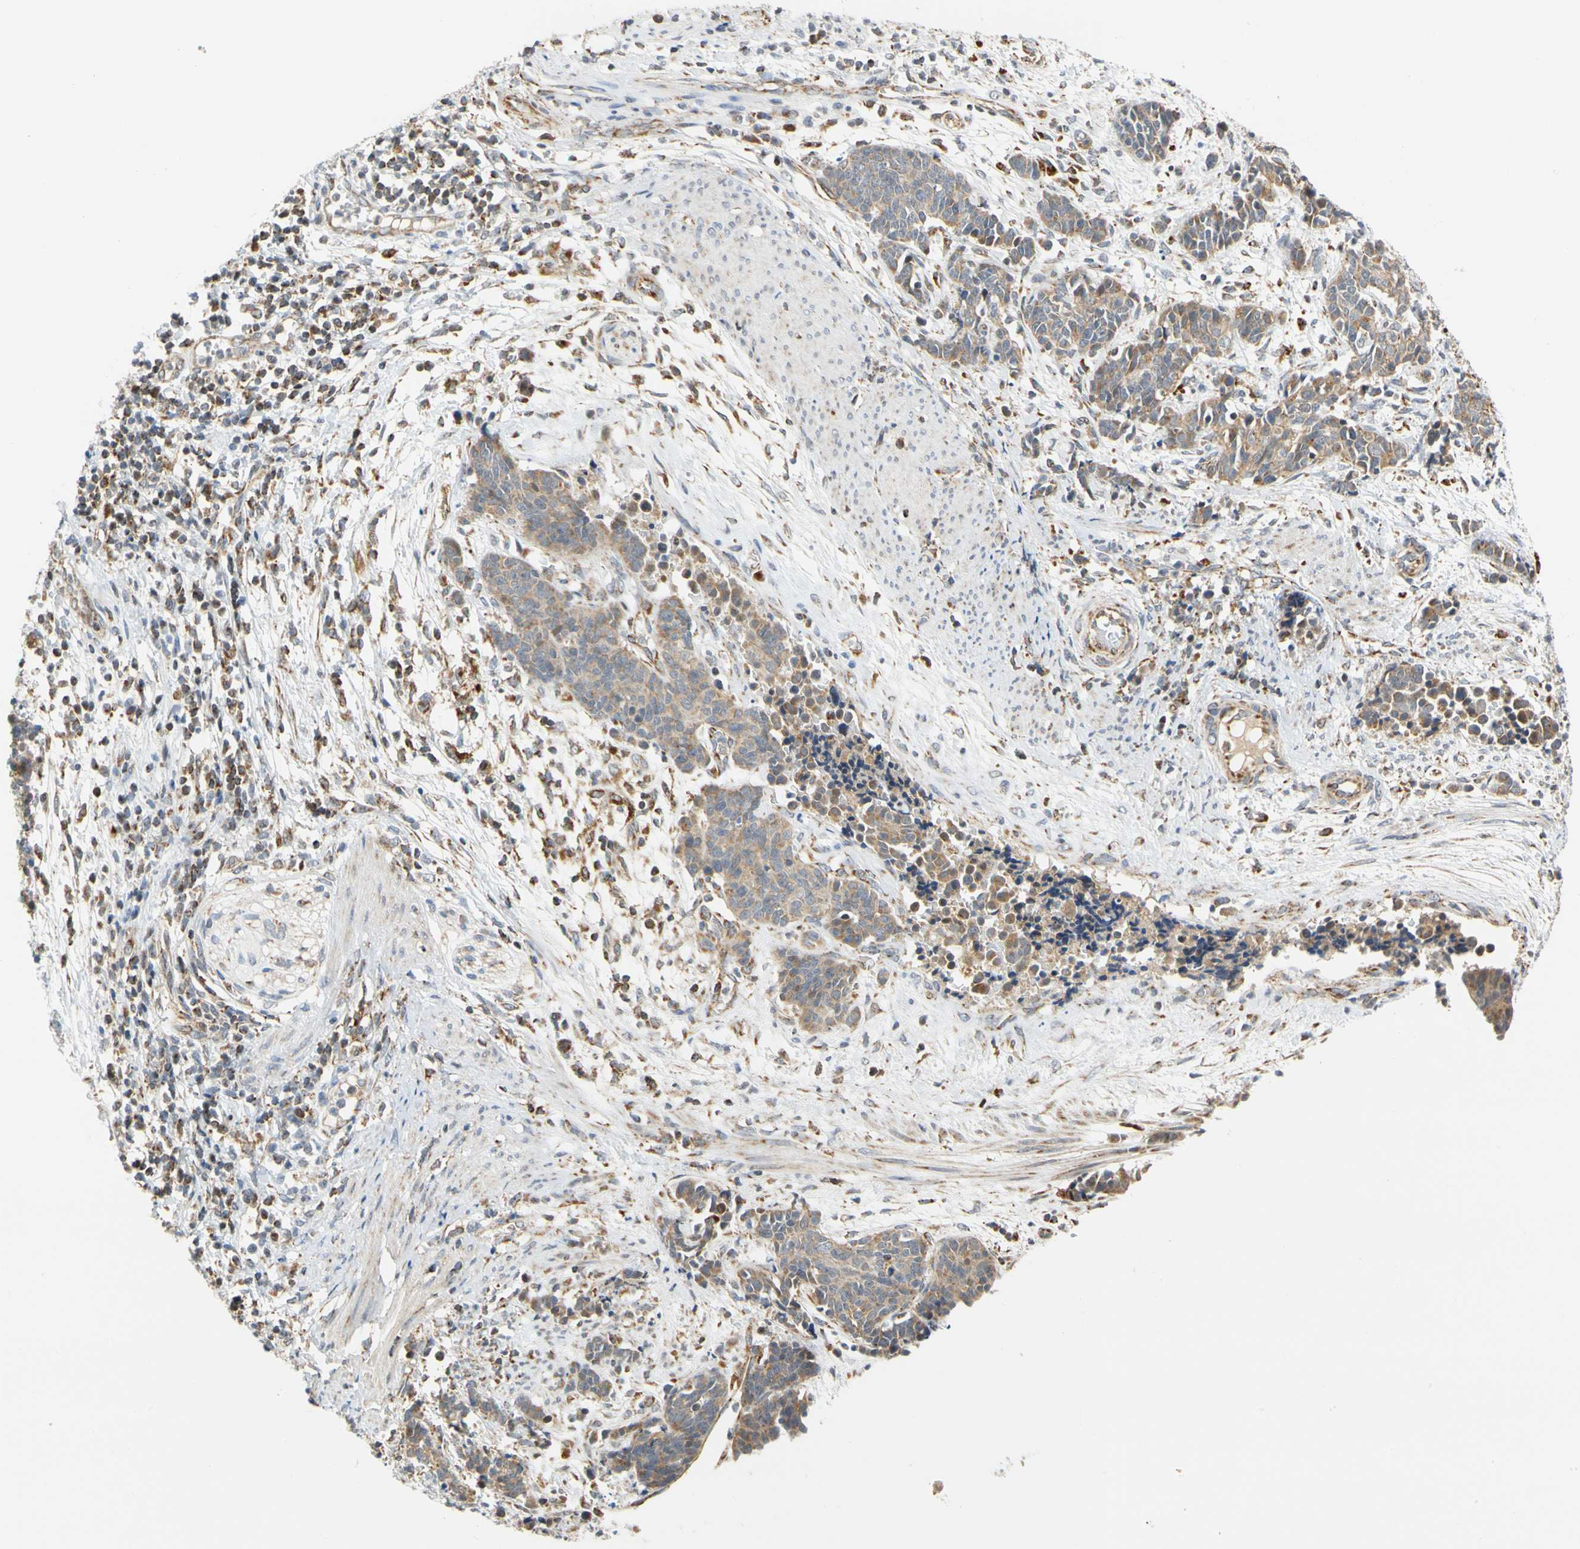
{"staining": {"intensity": "weak", "quantity": ">75%", "location": "cytoplasmic/membranous"}, "tissue": "cervical cancer", "cell_type": "Tumor cells", "image_type": "cancer", "snomed": [{"axis": "morphology", "description": "Squamous cell carcinoma, NOS"}, {"axis": "topography", "description": "Cervix"}], "caption": "The histopathology image demonstrates immunohistochemical staining of squamous cell carcinoma (cervical). There is weak cytoplasmic/membranous expression is present in approximately >75% of tumor cells.", "gene": "SFXN3", "patient": {"sex": "female", "age": 35}}